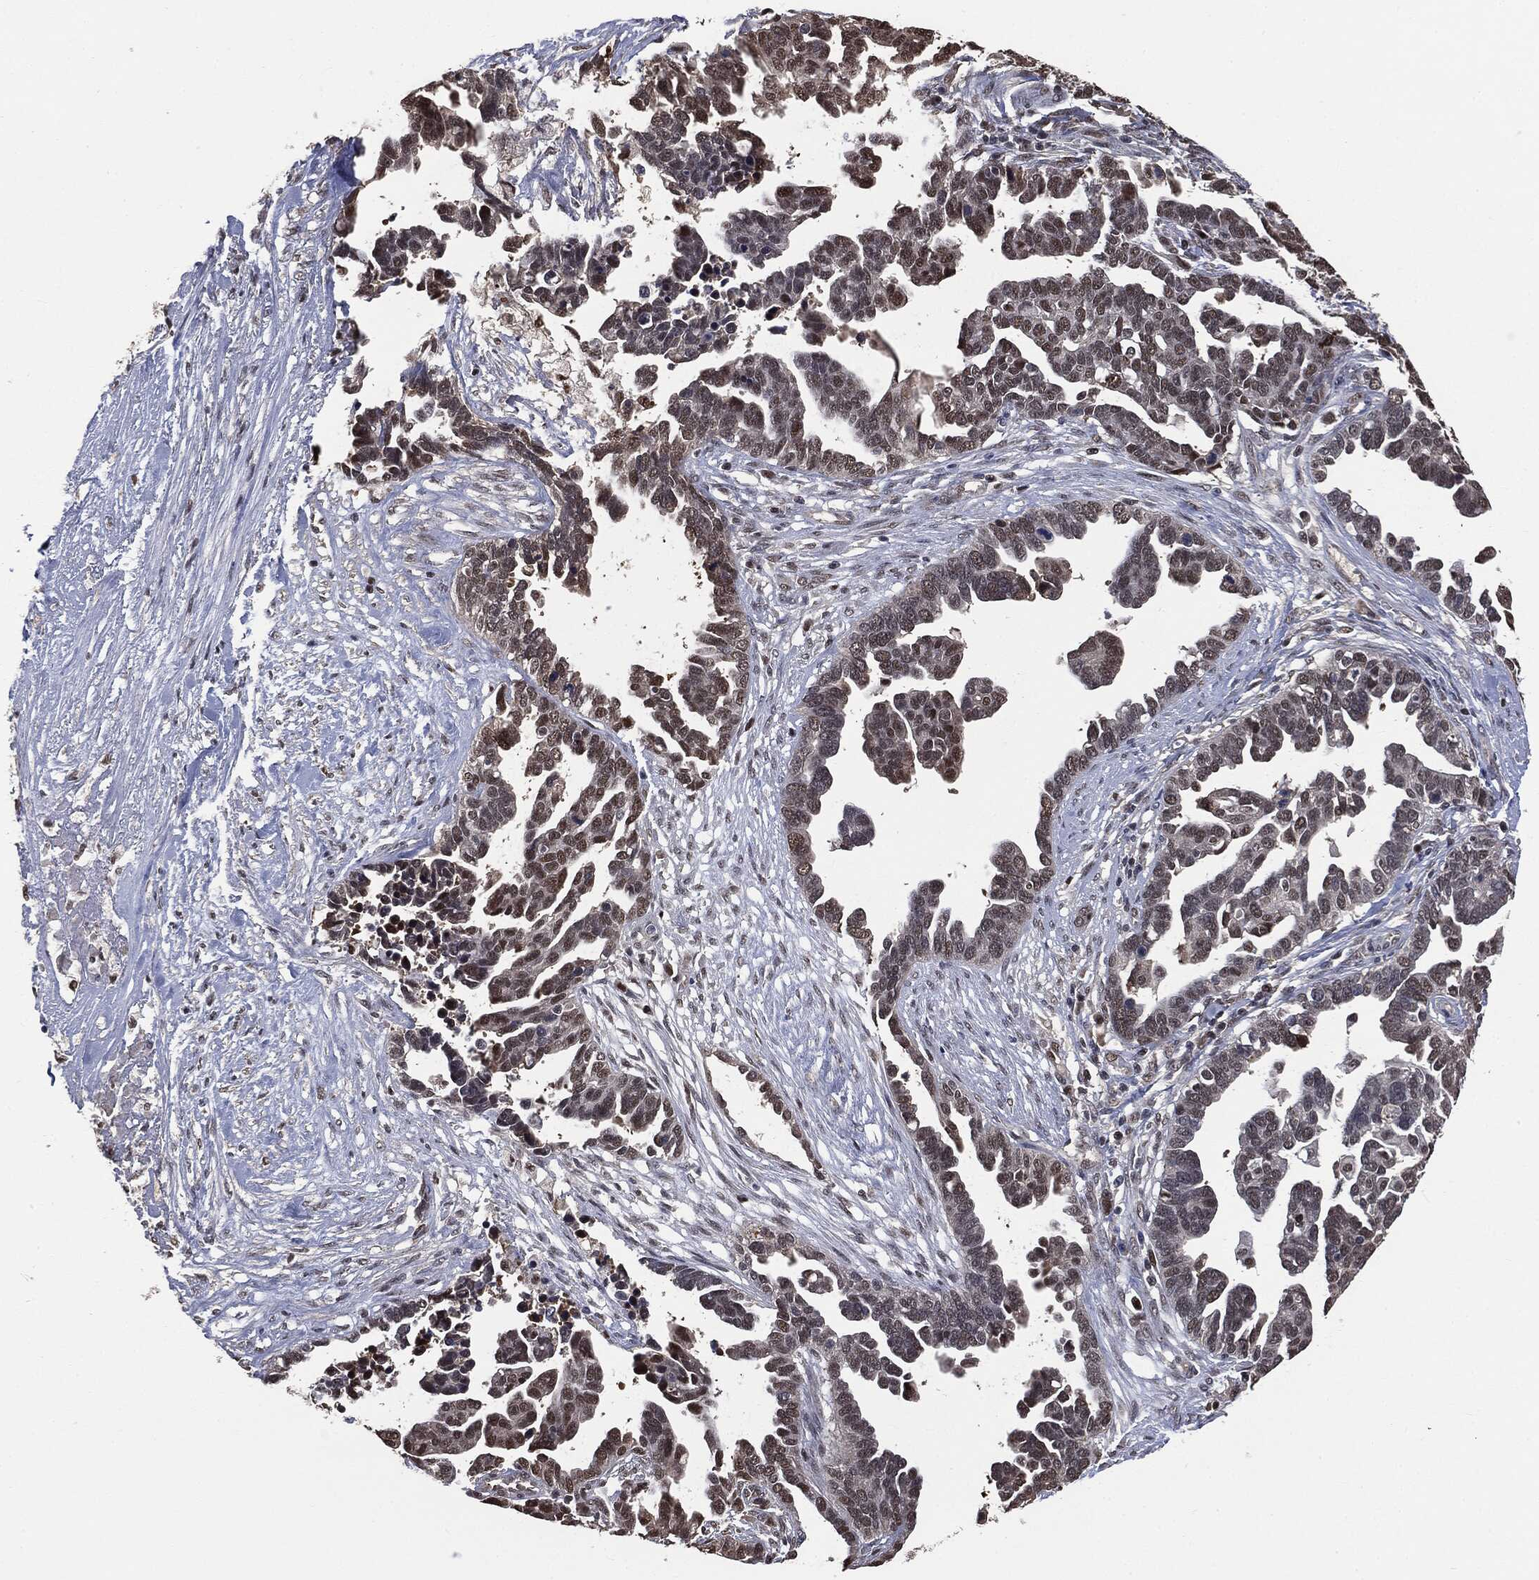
{"staining": {"intensity": "weak", "quantity": "25%-75%", "location": "nuclear"}, "tissue": "ovarian cancer", "cell_type": "Tumor cells", "image_type": "cancer", "snomed": [{"axis": "morphology", "description": "Cystadenocarcinoma, serous, NOS"}, {"axis": "topography", "description": "Ovary"}], "caption": "Ovarian cancer (serous cystadenocarcinoma) stained with DAB (3,3'-diaminobenzidine) IHC exhibits low levels of weak nuclear expression in about 25%-75% of tumor cells.", "gene": "SHLD2", "patient": {"sex": "female", "age": 54}}